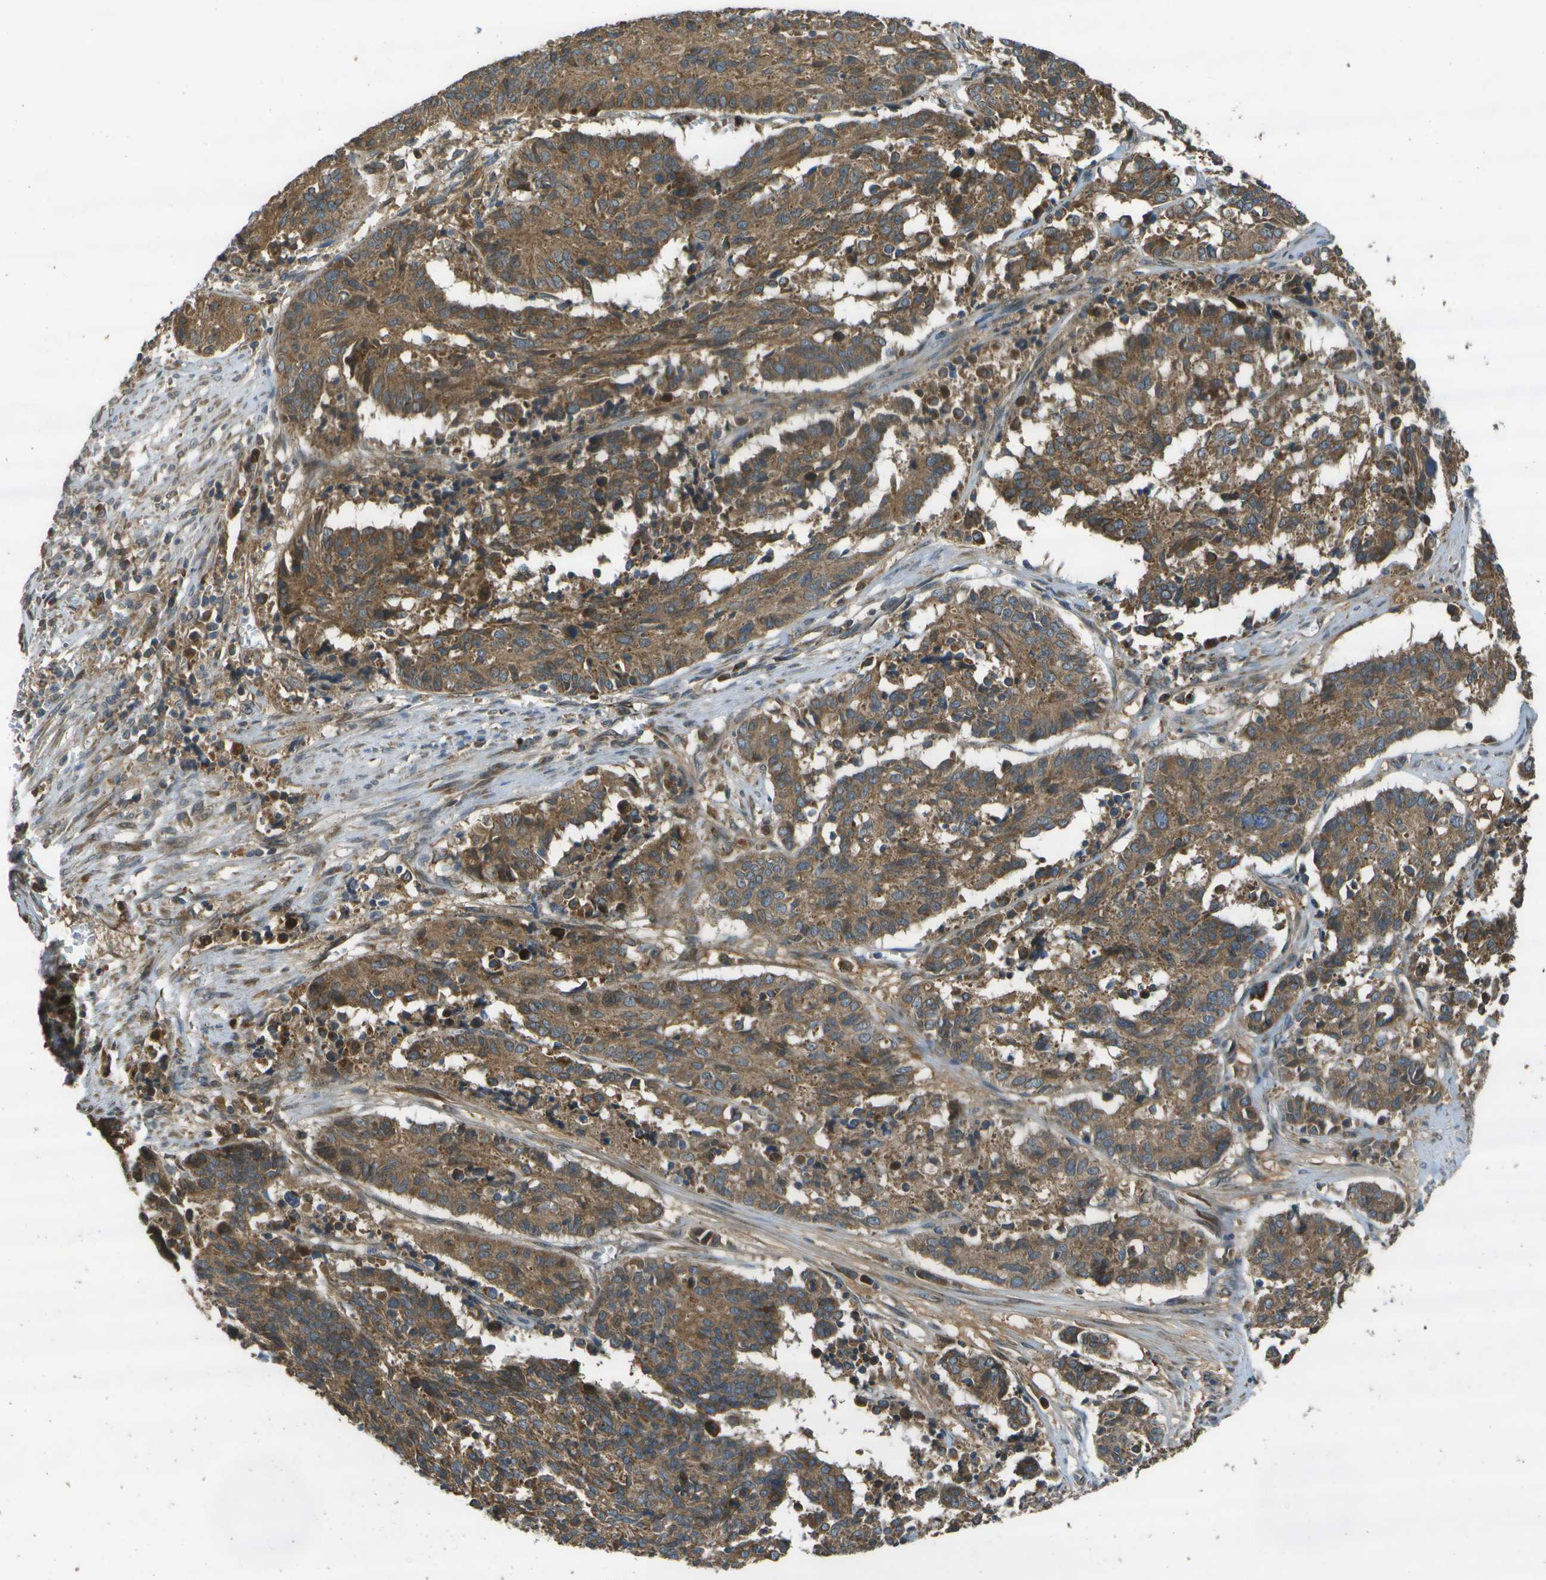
{"staining": {"intensity": "moderate", "quantity": ">75%", "location": "cytoplasmic/membranous"}, "tissue": "cervical cancer", "cell_type": "Tumor cells", "image_type": "cancer", "snomed": [{"axis": "morphology", "description": "Squamous cell carcinoma, NOS"}, {"axis": "topography", "description": "Cervix"}], "caption": "Immunohistochemistry staining of cervical cancer (squamous cell carcinoma), which reveals medium levels of moderate cytoplasmic/membranous expression in approximately >75% of tumor cells indicating moderate cytoplasmic/membranous protein staining. The staining was performed using DAB (brown) for protein detection and nuclei were counterstained in hematoxylin (blue).", "gene": "HFE", "patient": {"sex": "female", "age": 35}}